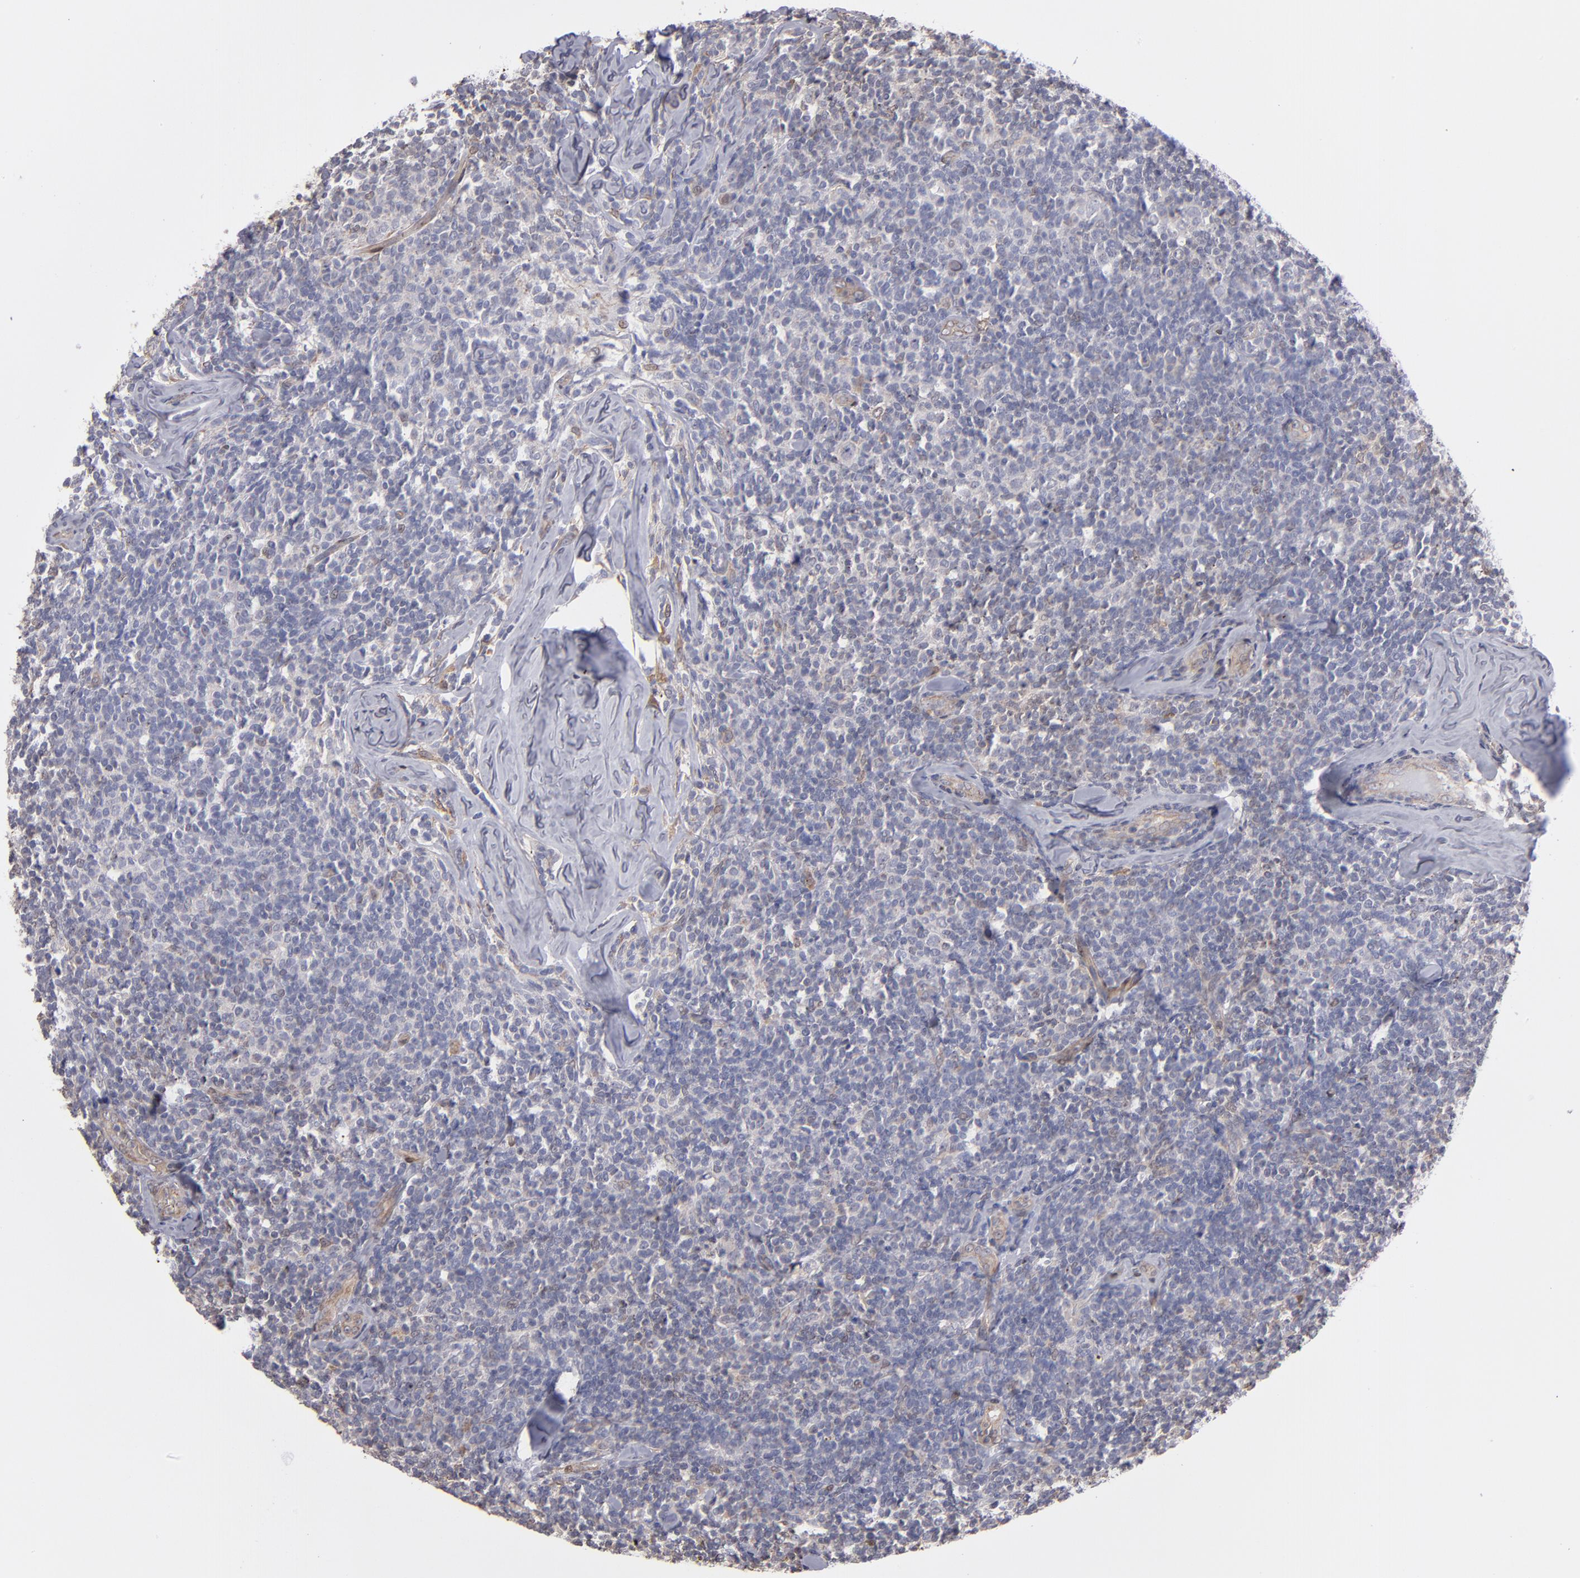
{"staining": {"intensity": "negative", "quantity": "none", "location": "none"}, "tissue": "lymphoma", "cell_type": "Tumor cells", "image_type": "cancer", "snomed": [{"axis": "morphology", "description": "Malignant lymphoma, non-Hodgkin's type, Low grade"}, {"axis": "topography", "description": "Lymph node"}], "caption": "DAB (3,3'-diaminobenzidine) immunohistochemical staining of human malignant lymphoma, non-Hodgkin's type (low-grade) displays no significant staining in tumor cells.", "gene": "NDRG2", "patient": {"sex": "female", "age": 56}}